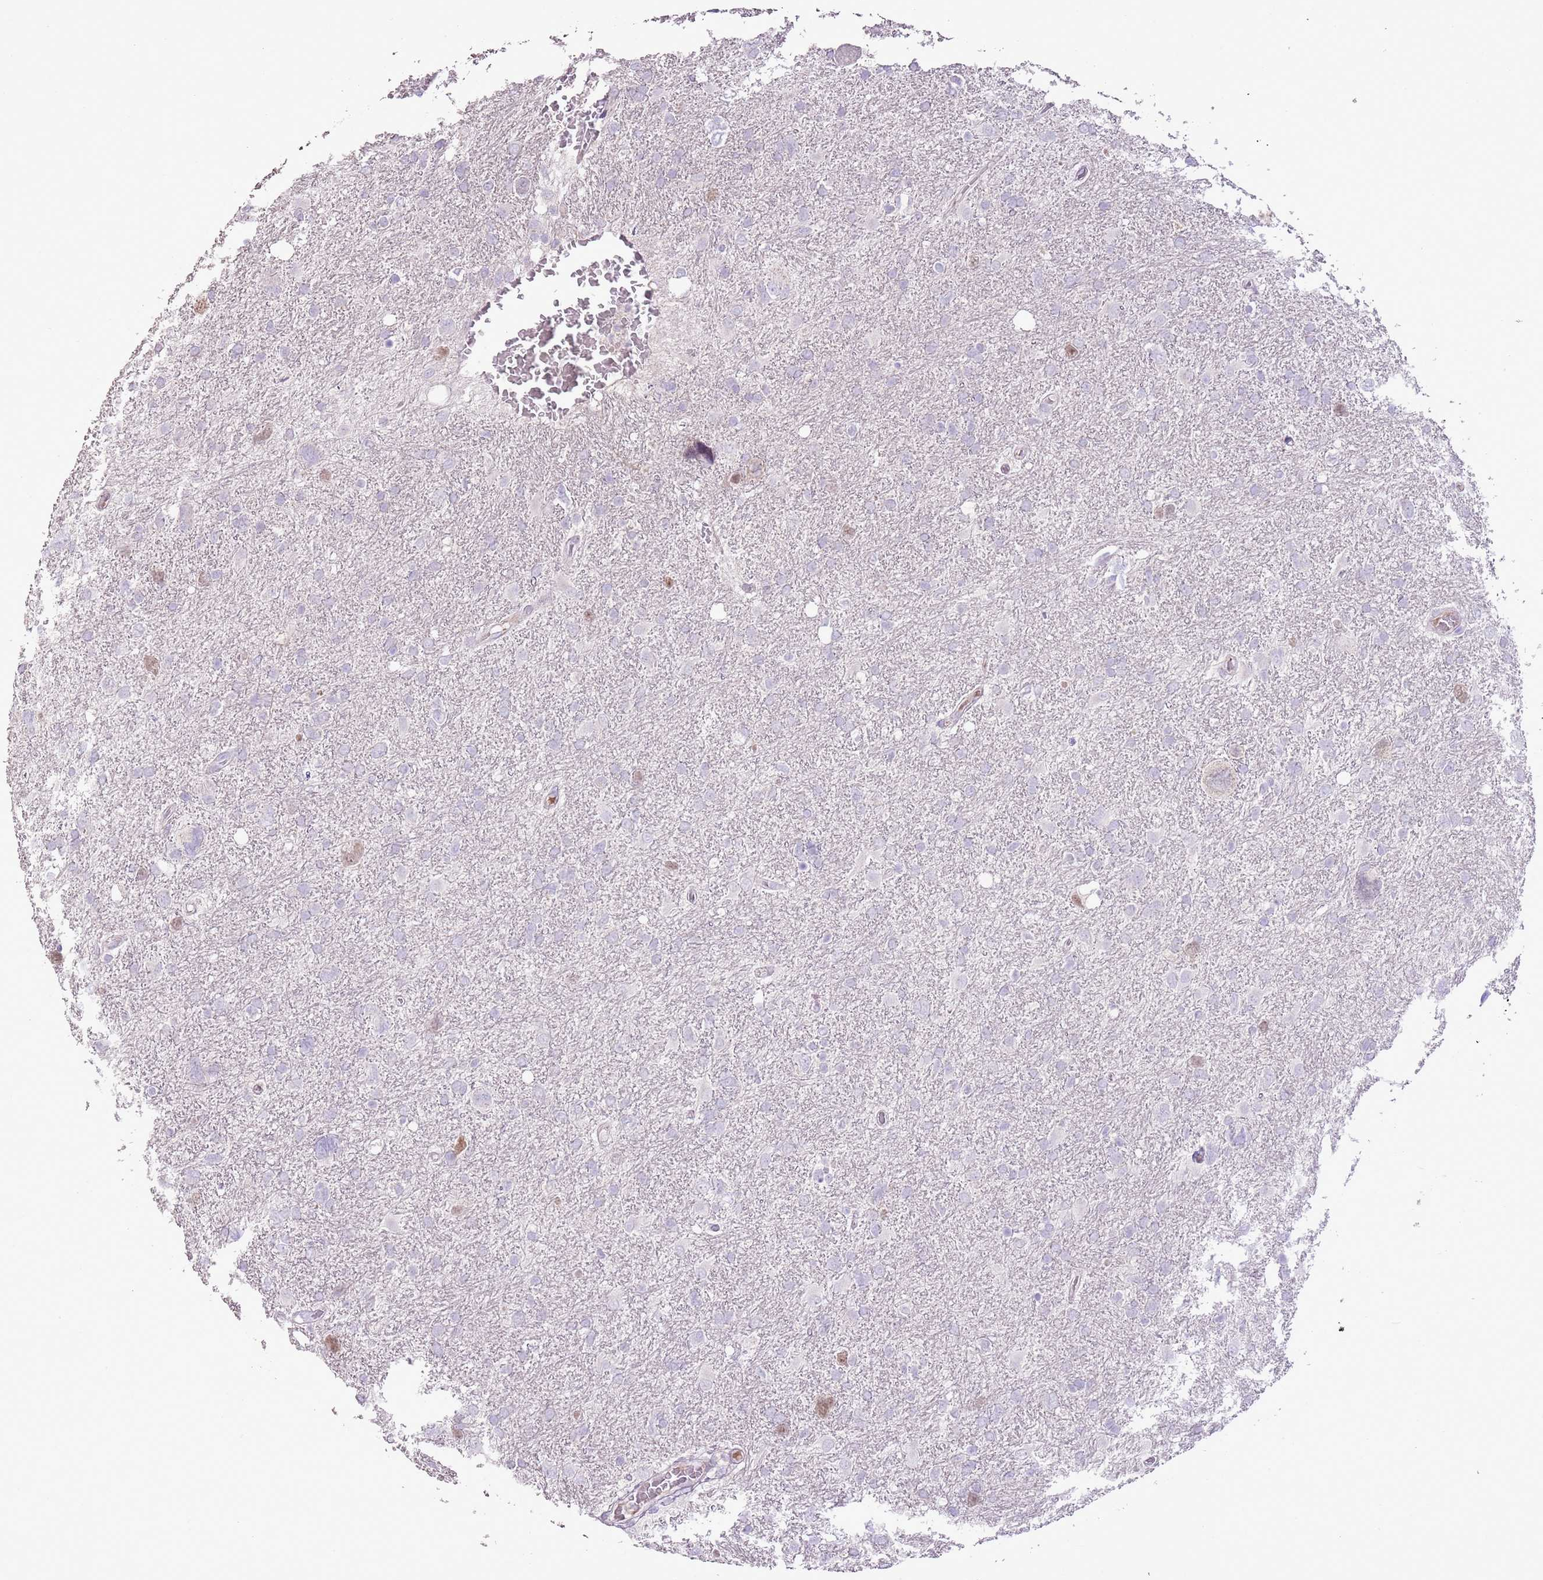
{"staining": {"intensity": "moderate", "quantity": "<25%", "location": "nuclear"}, "tissue": "glioma", "cell_type": "Tumor cells", "image_type": "cancer", "snomed": [{"axis": "morphology", "description": "Glioma, malignant, High grade"}, {"axis": "topography", "description": "Brain"}], "caption": "Approximately <25% of tumor cells in human glioma show moderate nuclear protein positivity as visualized by brown immunohistochemical staining.", "gene": "GMNN", "patient": {"sex": "male", "age": 61}}